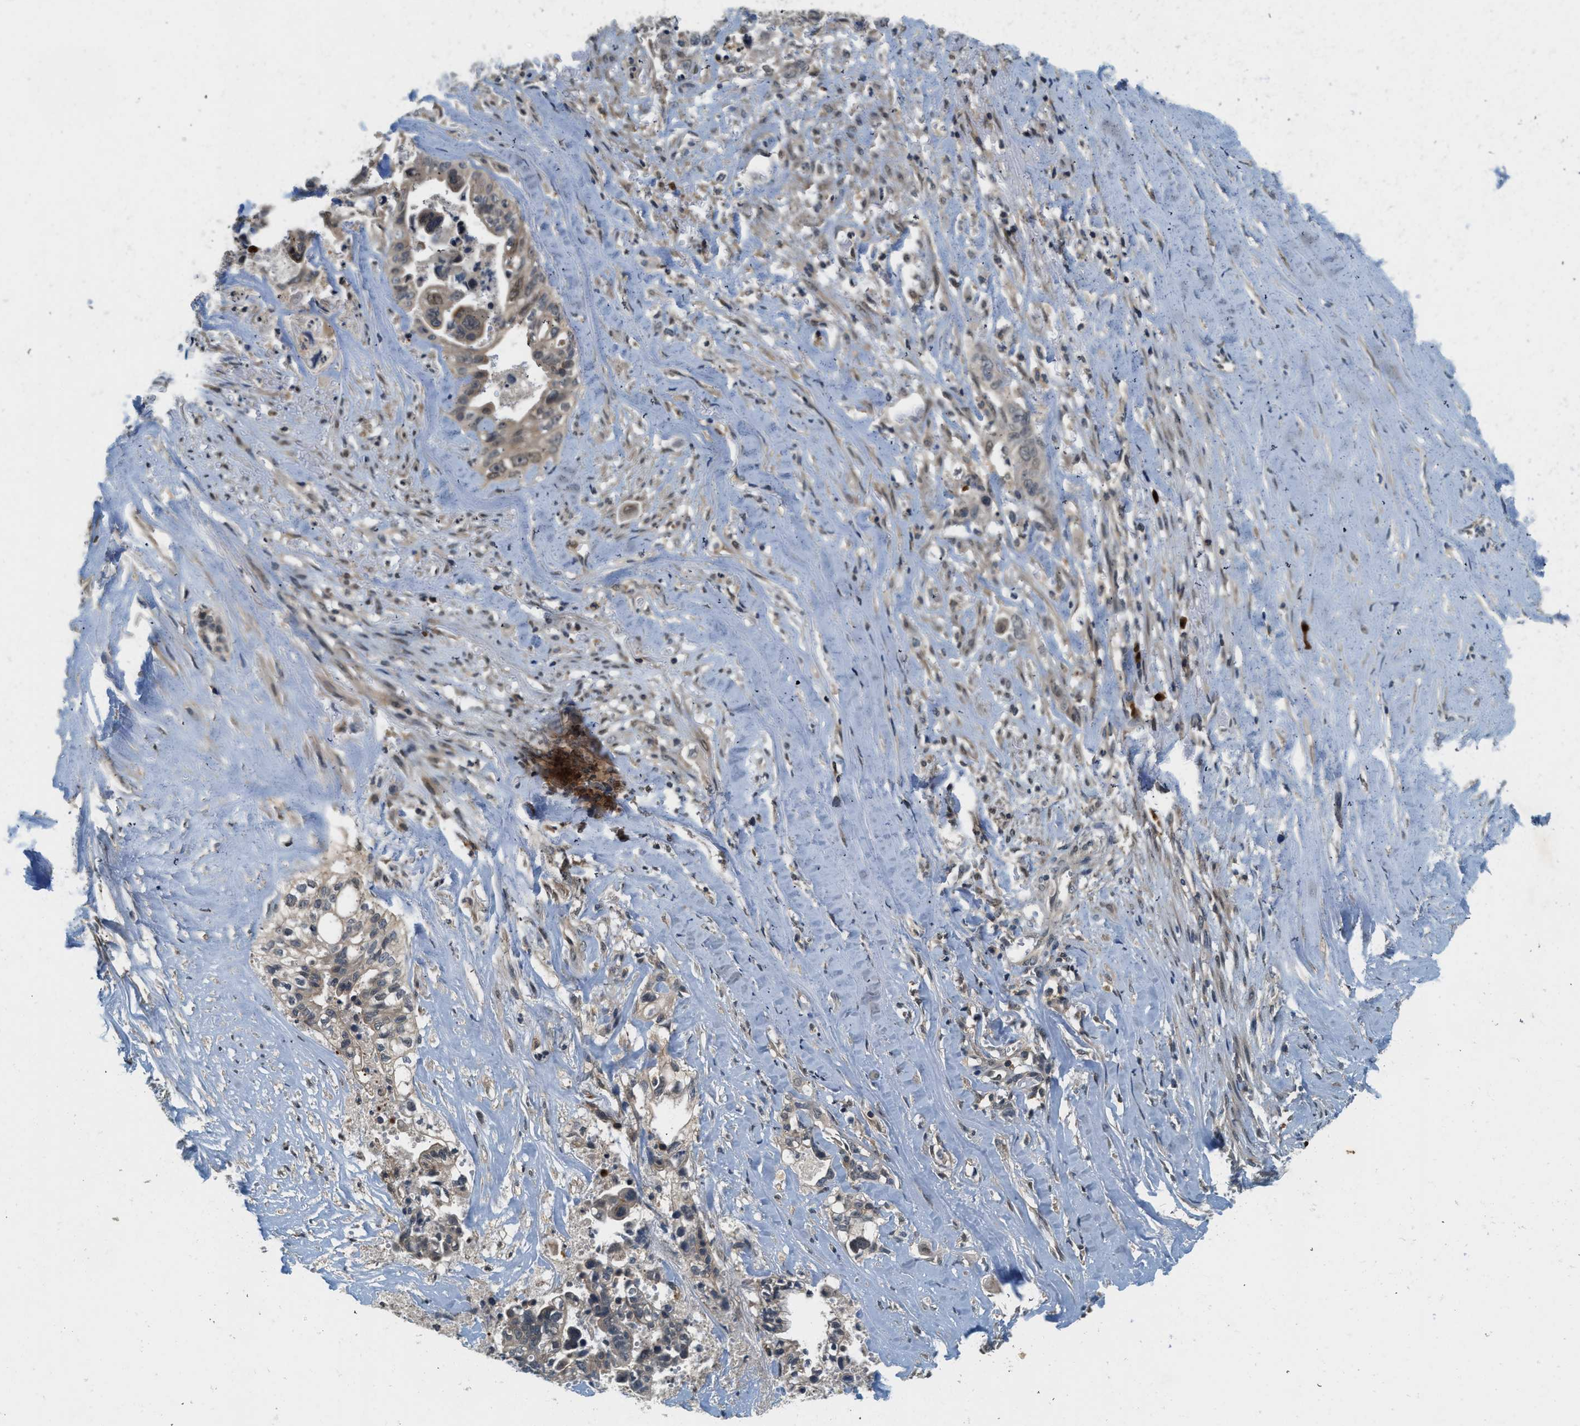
{"staining": {"intensity": "weak", "quantity": ">75%", "location": "cytoplasmic/membranous,nuclear"}, "tissue": "liver cancer", "cell_type": "Tumor cells", "image_type": "cancer", "snomed": [{"axis": "morphology", "description": "Cholangiocarcinoma"}, {"axis": "topography", "description": "Liver"}], "caption": "Immunohistochemistry image of neoplastic tissue: human liver cancer stained using immunohistochemistry demonstrates low levels of weak protein expression localized specifically in the cytoplasmic/membranous and nuclear of tumor cells, appearing as a cytoplasmic/membranous and nuclear brown color.", "gene": "GMPPB", "patient": {"sex": "female", "age": 70}}